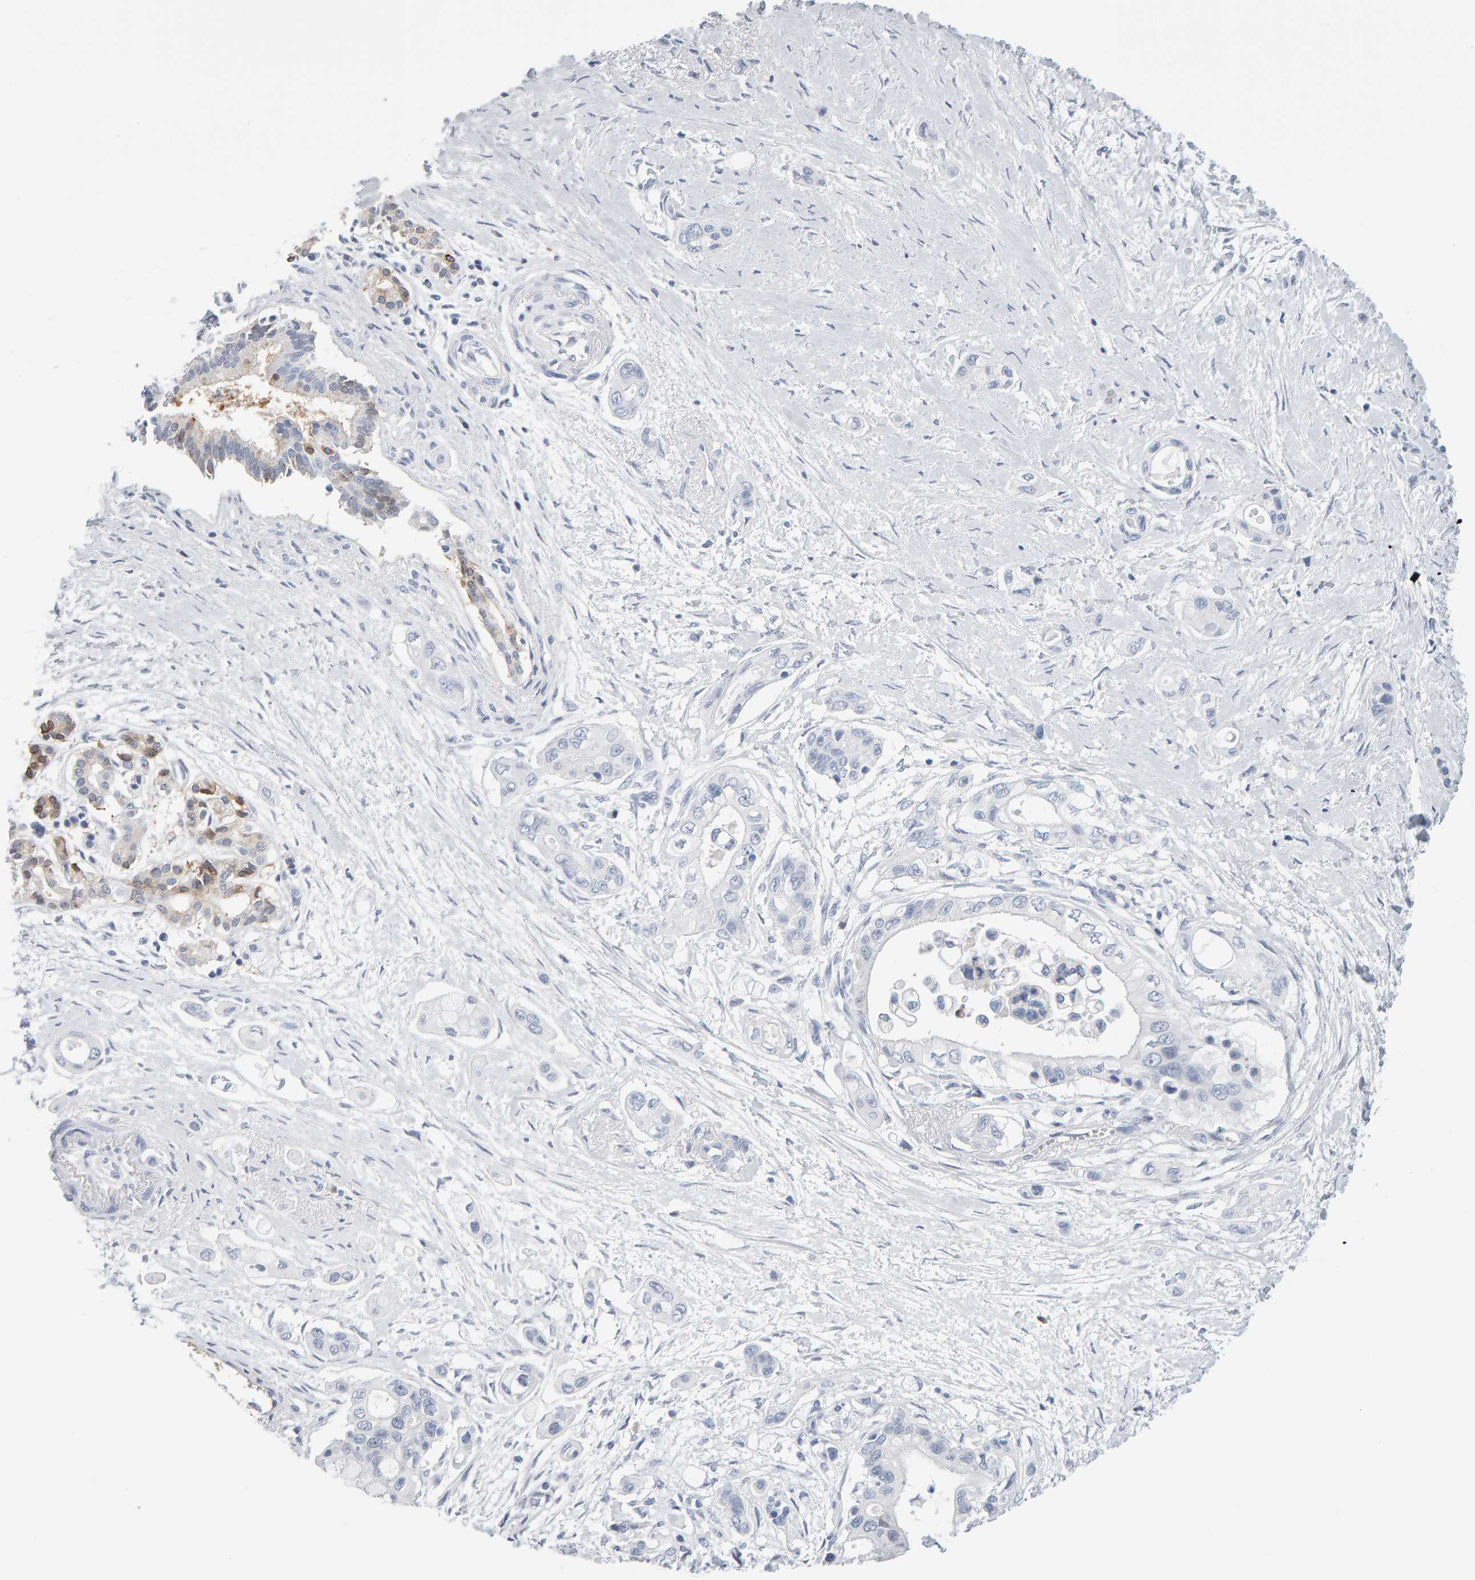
{"staining": {"intensity": "negative", "quantity": "none", "location": "none"}, "tissue": "pancreatic cancer", "cell_type": "Tumor cells", "image_type": "cancer", "snomed": [{"axis": "morphology", "description": "Adenocarcinoma, NOS"}, {"axis": "topography", "description": "Pancreas"}], "caption": "Immunohistochemistry of human pancreatic cancer shows no positivity in tumor cells. (Brightfield microscopy of DAB IHC at high magnification).", "gene": "CTH", "patient": {"sex": "male", "age": 59}}